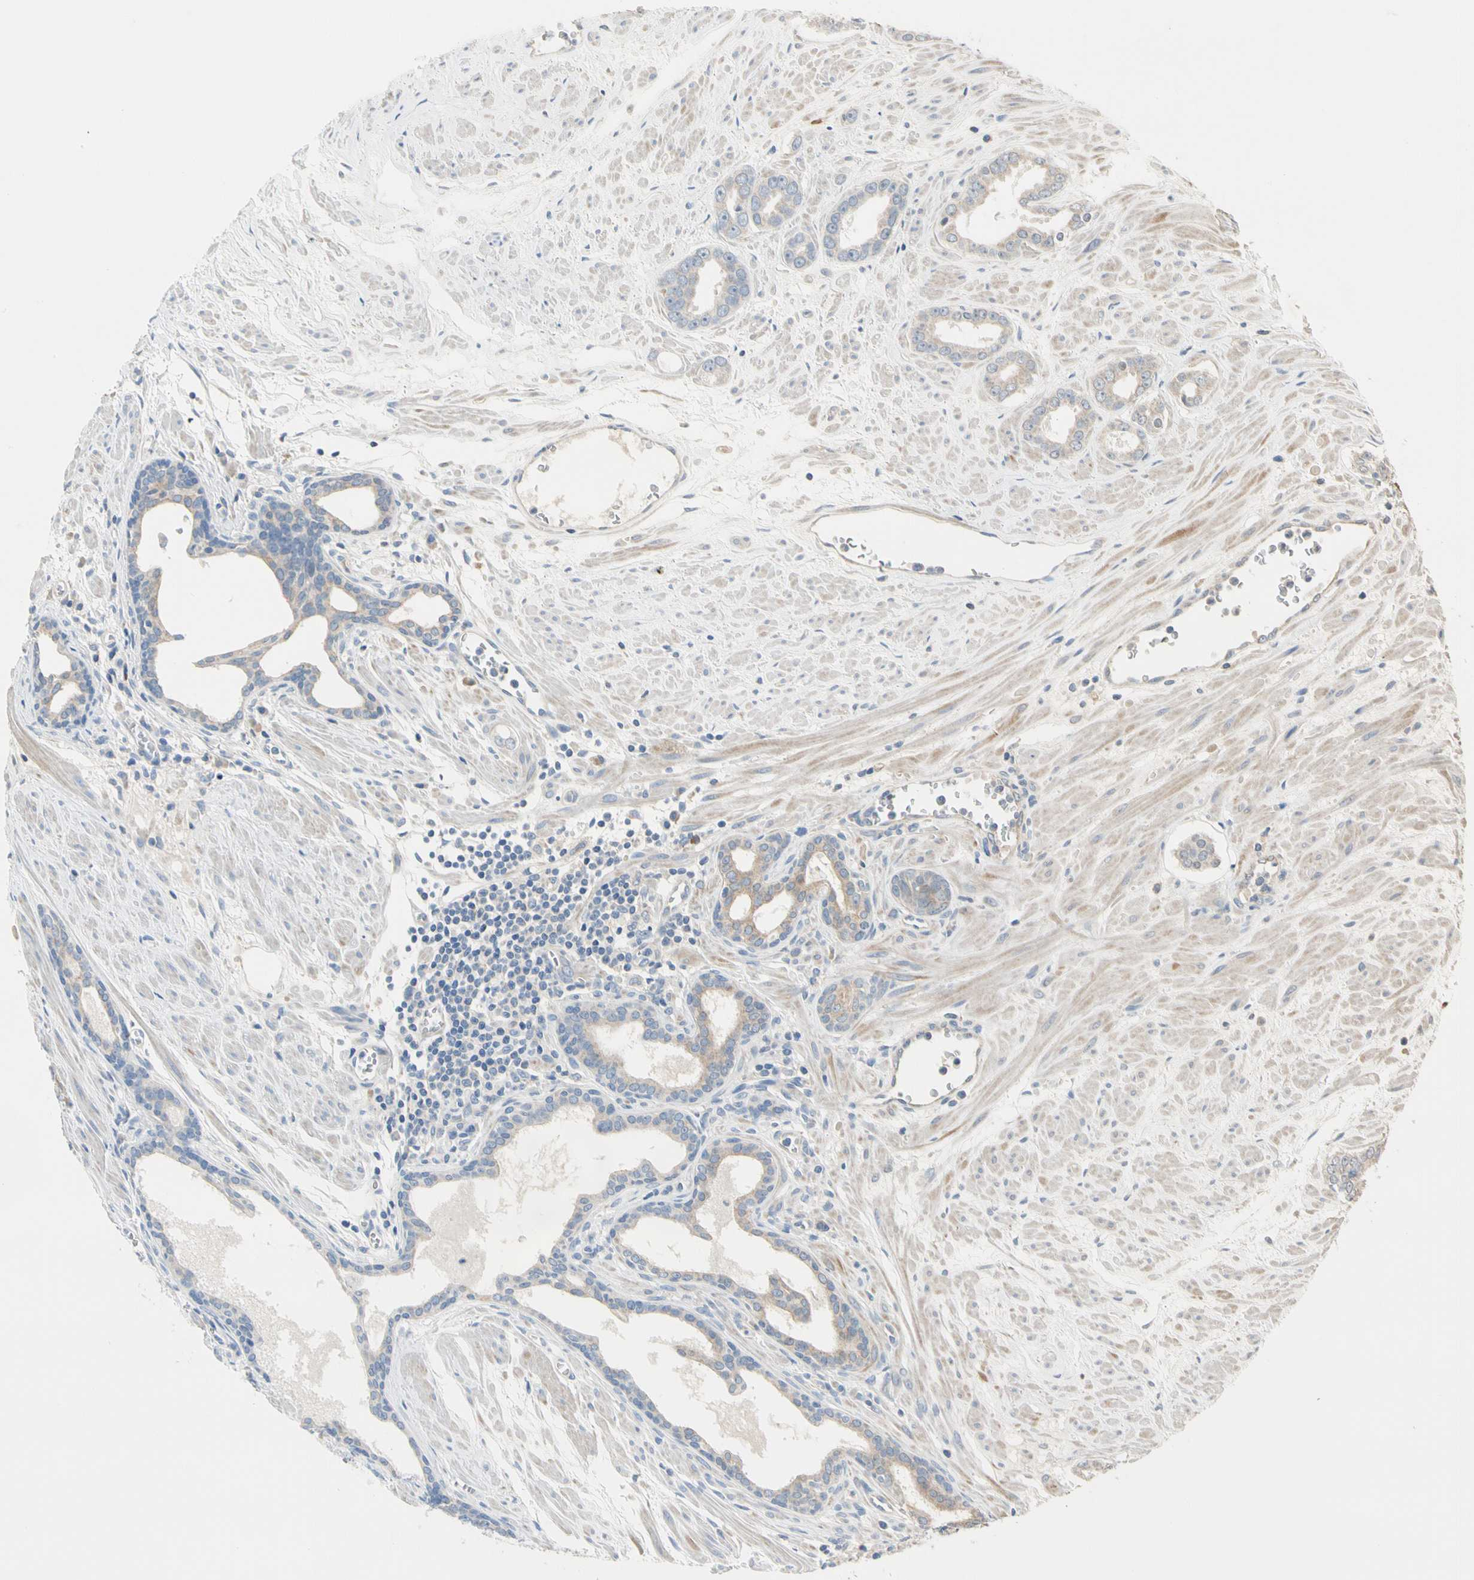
{"staining": {"intensity": "weak", "quantity": "25%-75%", "location": "cytoplasmic/membranous"}, "tissue": "prostate cancer", "cell_type": "Tumor cells", "image_type": "cancer", "snomed": [{"axis": "morphology", "description": "Adenocarcinoma, Low grade"}, {"axis": "topography", "description": "Prostate"}], "caption": "An image of human prostate cancer (adenocarcinoma (low-grade)) stained for a protein displays weak cytoplasmic/membranous brown staining in tumor cells.", "gene": "GPR153", "patient": {"sex": "male", "age": 57}}